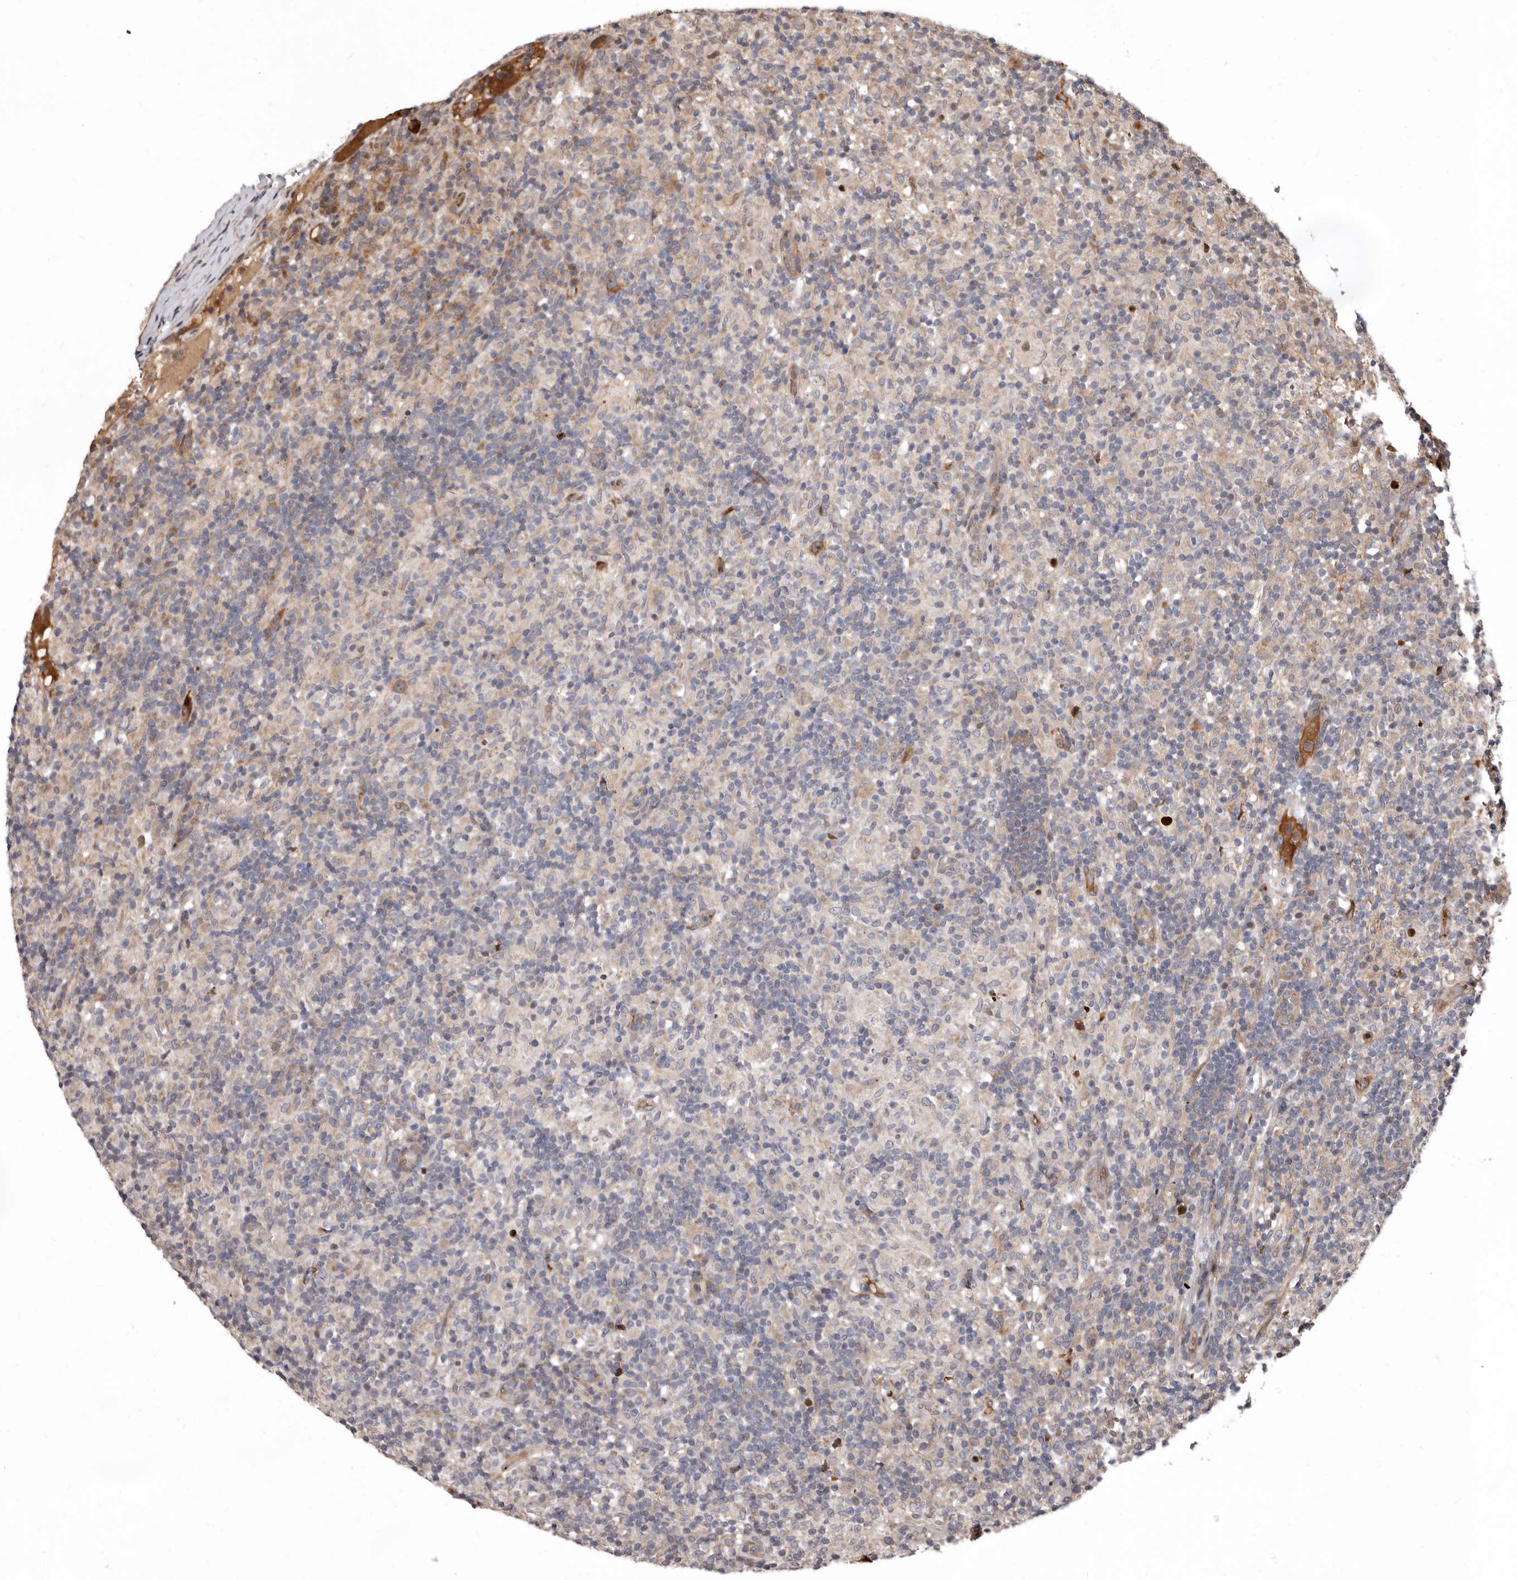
{"staining": {"intensity": "weak", "quantity": "25%-75%", "location": "cytoplasmic/membranous"}, "tissue": "lymphoma", "cell_type": "Tumor cells", "image_type": "cancer", "snomed": [{"axis": "morphology", "description": "Hodgkin's disease, NOS"}, {"axis": "topography", "description": "Lymph node"}], "caption": "Hodgkin's disease stained with a protein marker shows weak staining in tumor cells.", "gene": "WEE2", "patient": {"sex": "male", "age": 70}}